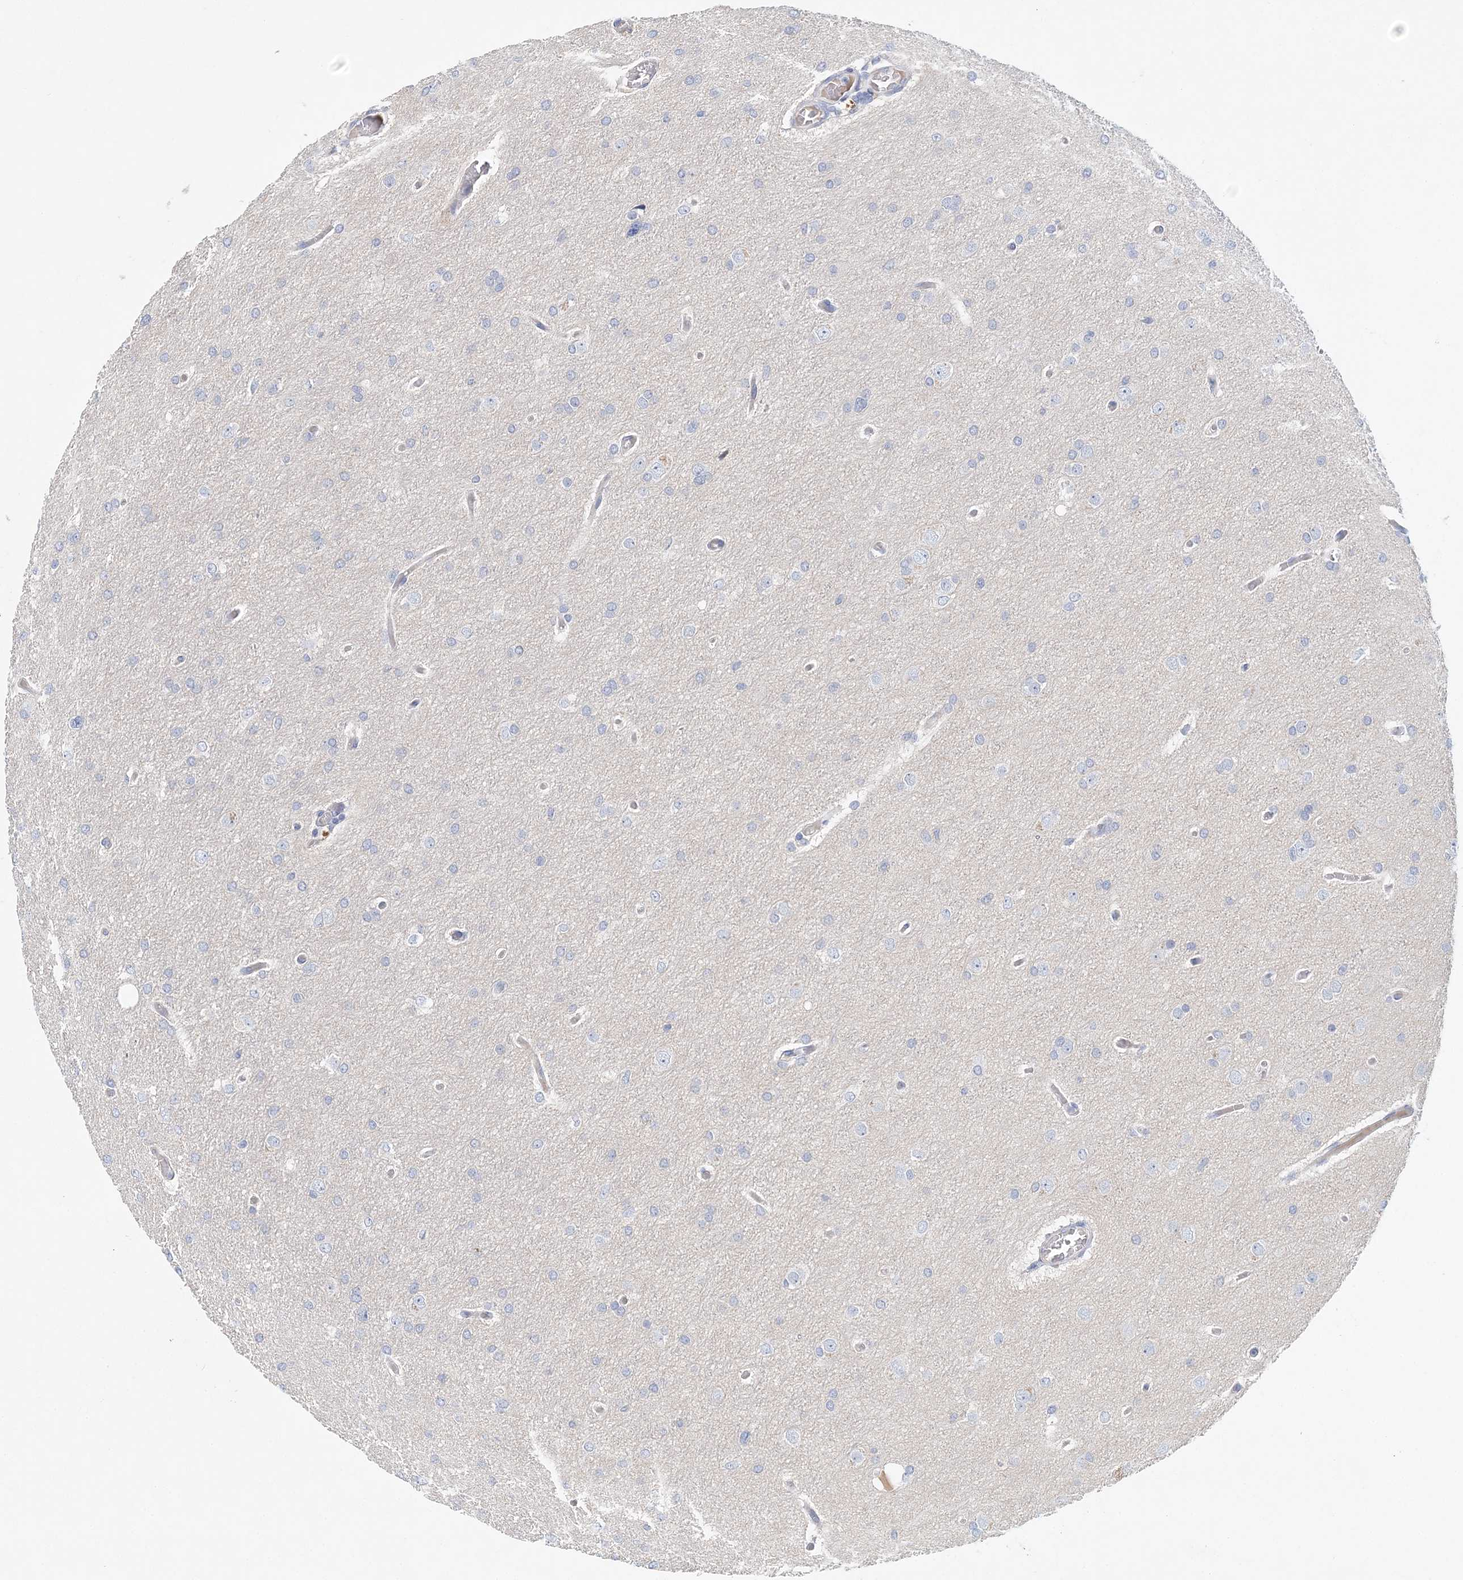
{"staining": {"intensity": "negative", "quantity": "none", "location": "none"}, "tissue": "glioma", "cell_type": "Tumor cells", "image_type": "cancer", "snomed": [{"axis": "morphology", "description": "Glioma, malignant, High grade"}, {"axis": "topography", "description": "Cerebral cortex"}], "caption": "A micrograph of human malignant glioma (high-grade) is negative for staining in tumor cells.", "gene": "LRRIQ4", "patient": {"sex": "female", "age": 36}}